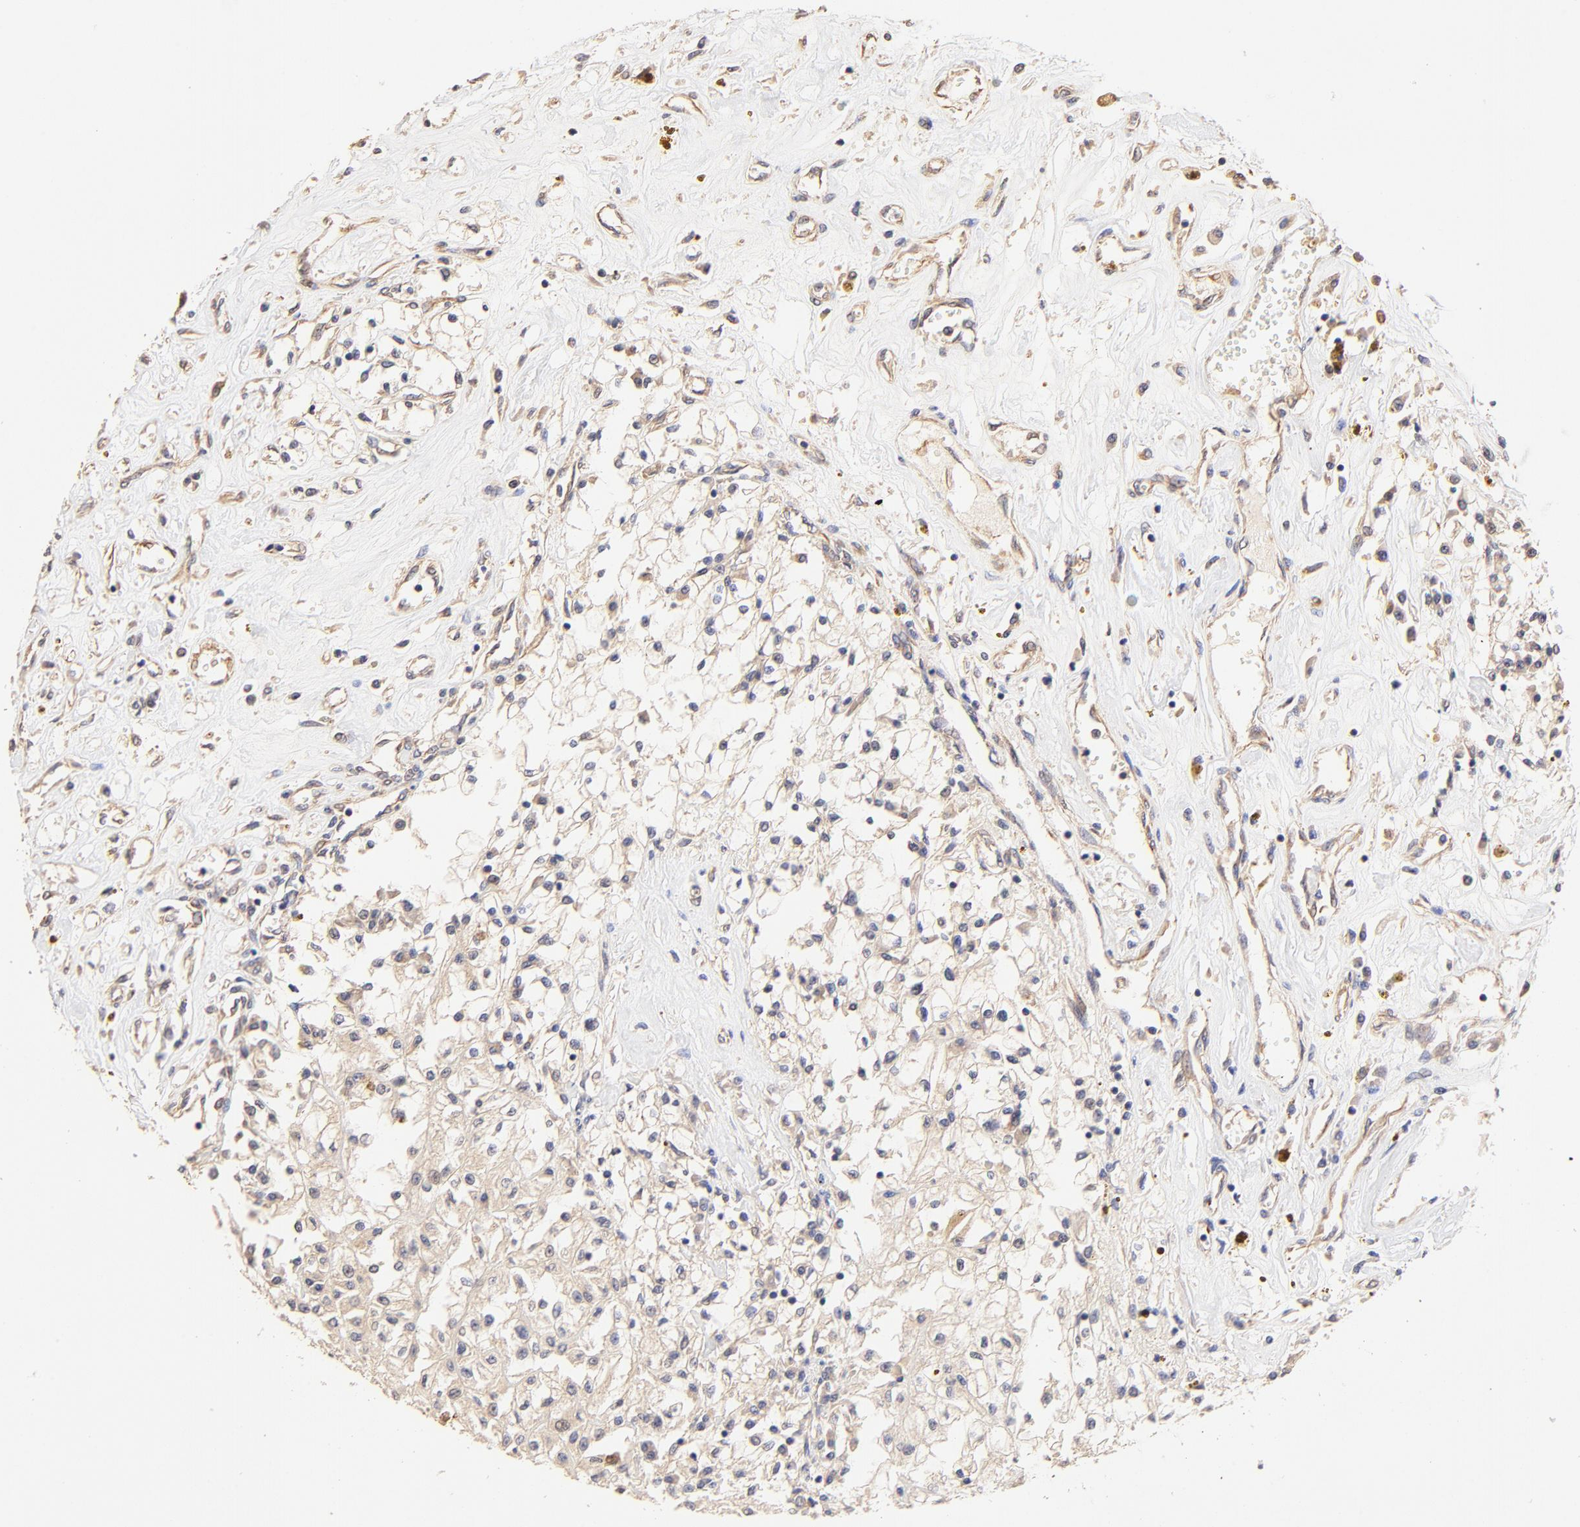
{"staining": {"intensity": "weak", "quantity": ">75%", "location": "cytoplasmic/membranous"}, "tissue": "renal cancer", "cell_type": "Tumor cells", "image_type": "cancer", "snomed": [{"axis": "morphology", "description": "Adenocarcinoma, NOS"}, {"axis": "topography", "description": "Kidney"}], "caption": "DAB (3,3'-diaminobenzidine) immunohistochemical staining of human renal cancer (adenocarcinoma) displays weak cytoplasmic/membranous protein expression in about >75% of tumor cells. (IHC, brightfield microscopy, high magnification).", "gene": "TNFAIP3", "patient": {"sex": "male", "age": 78}}